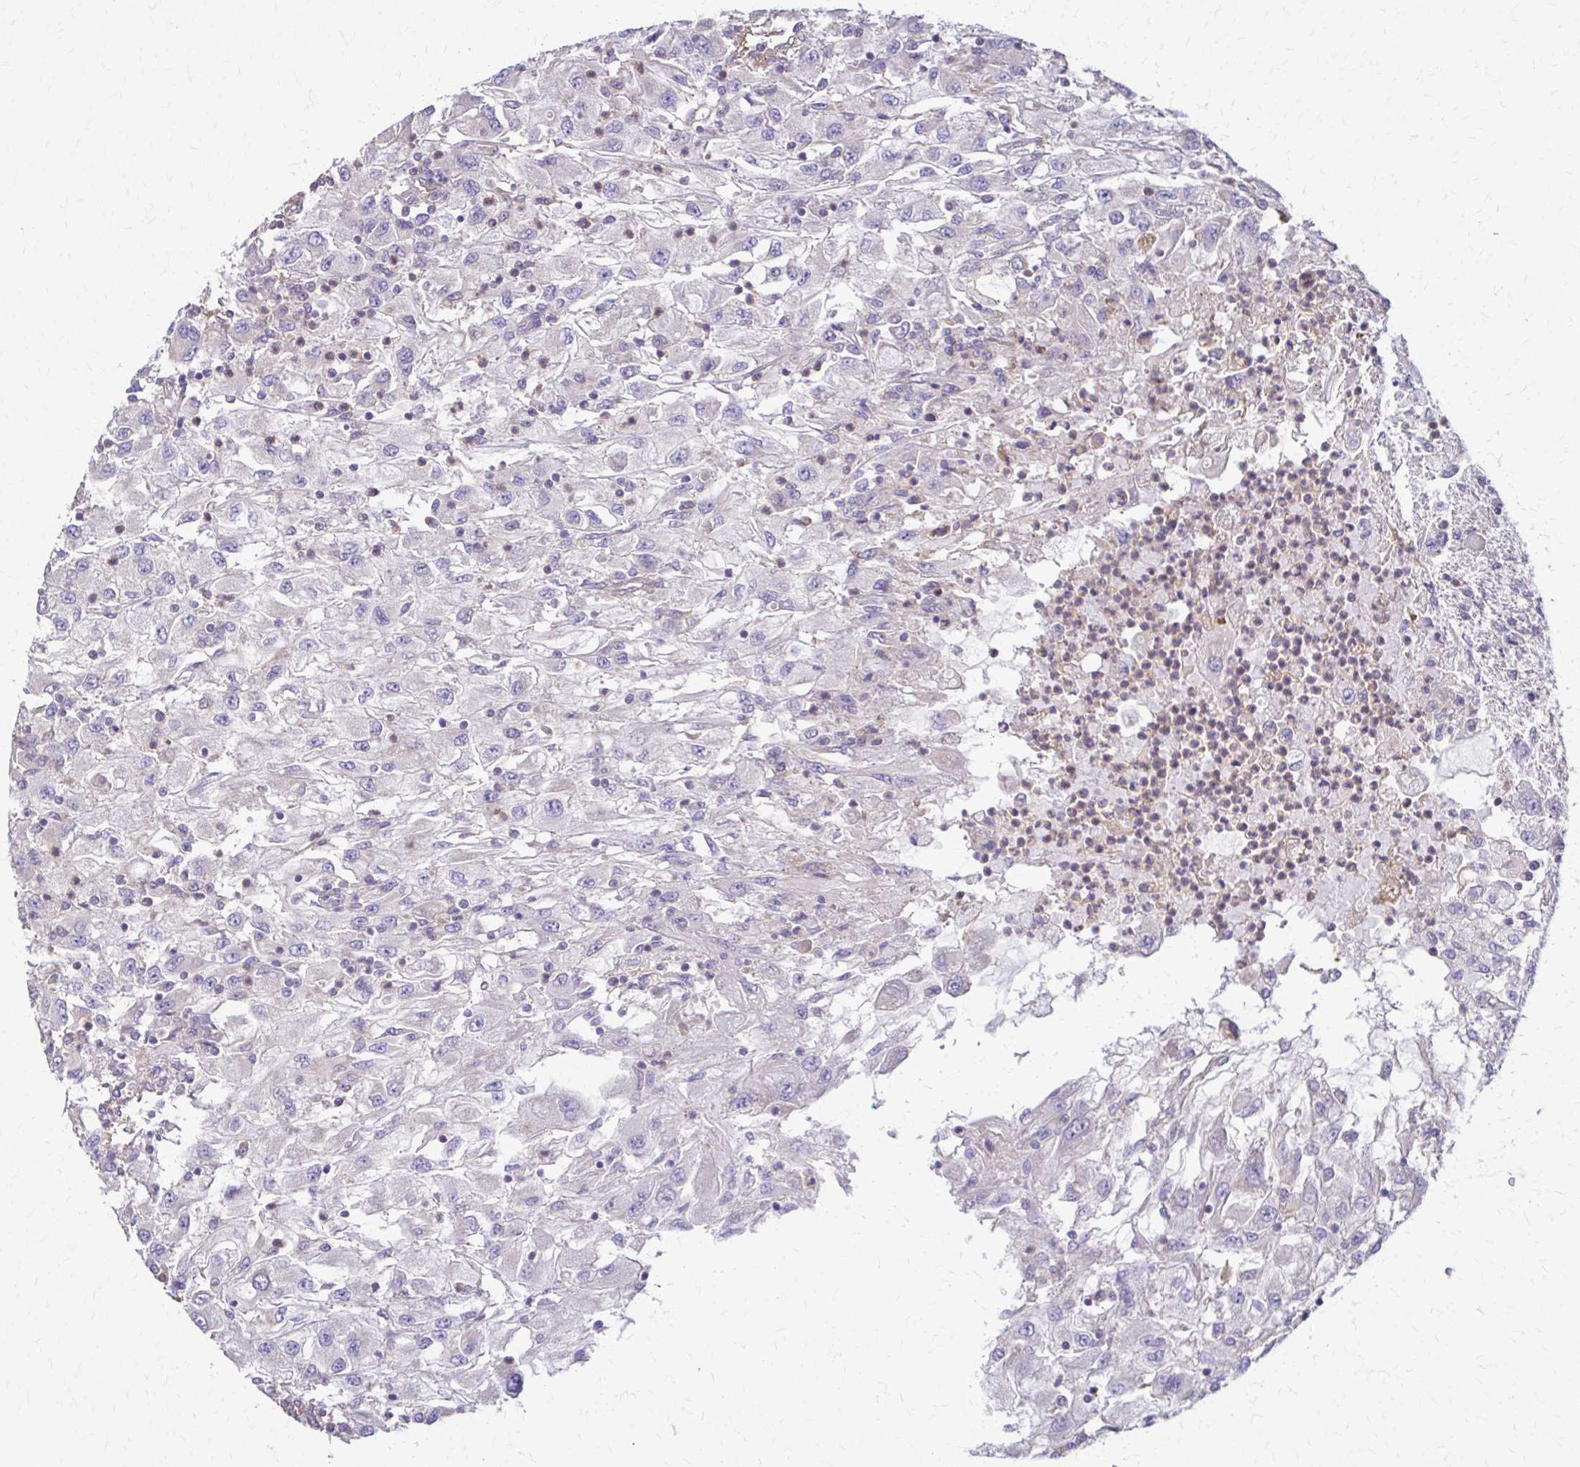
{"staining": {"intensity": "negative", "quantity": "none", "location": "none"}, "tissue": "renal cancer", "cell_type": "Tumor cells", "image_type": "cancer", "snomed": [{"axis": "morphology", "description": "Adenocarcinoma, NOS"}, {"axis": "topography", "description": "Kidney"}], "caption": "This micrograph is of renal cancer stained with immunohistochemistry (IHC) to label a protein in brown with the nuclei are counter-stained blue. There is no expression in tumor cells.", "gene": "DSP", "patient": {"sex": "female", "age": 67}}